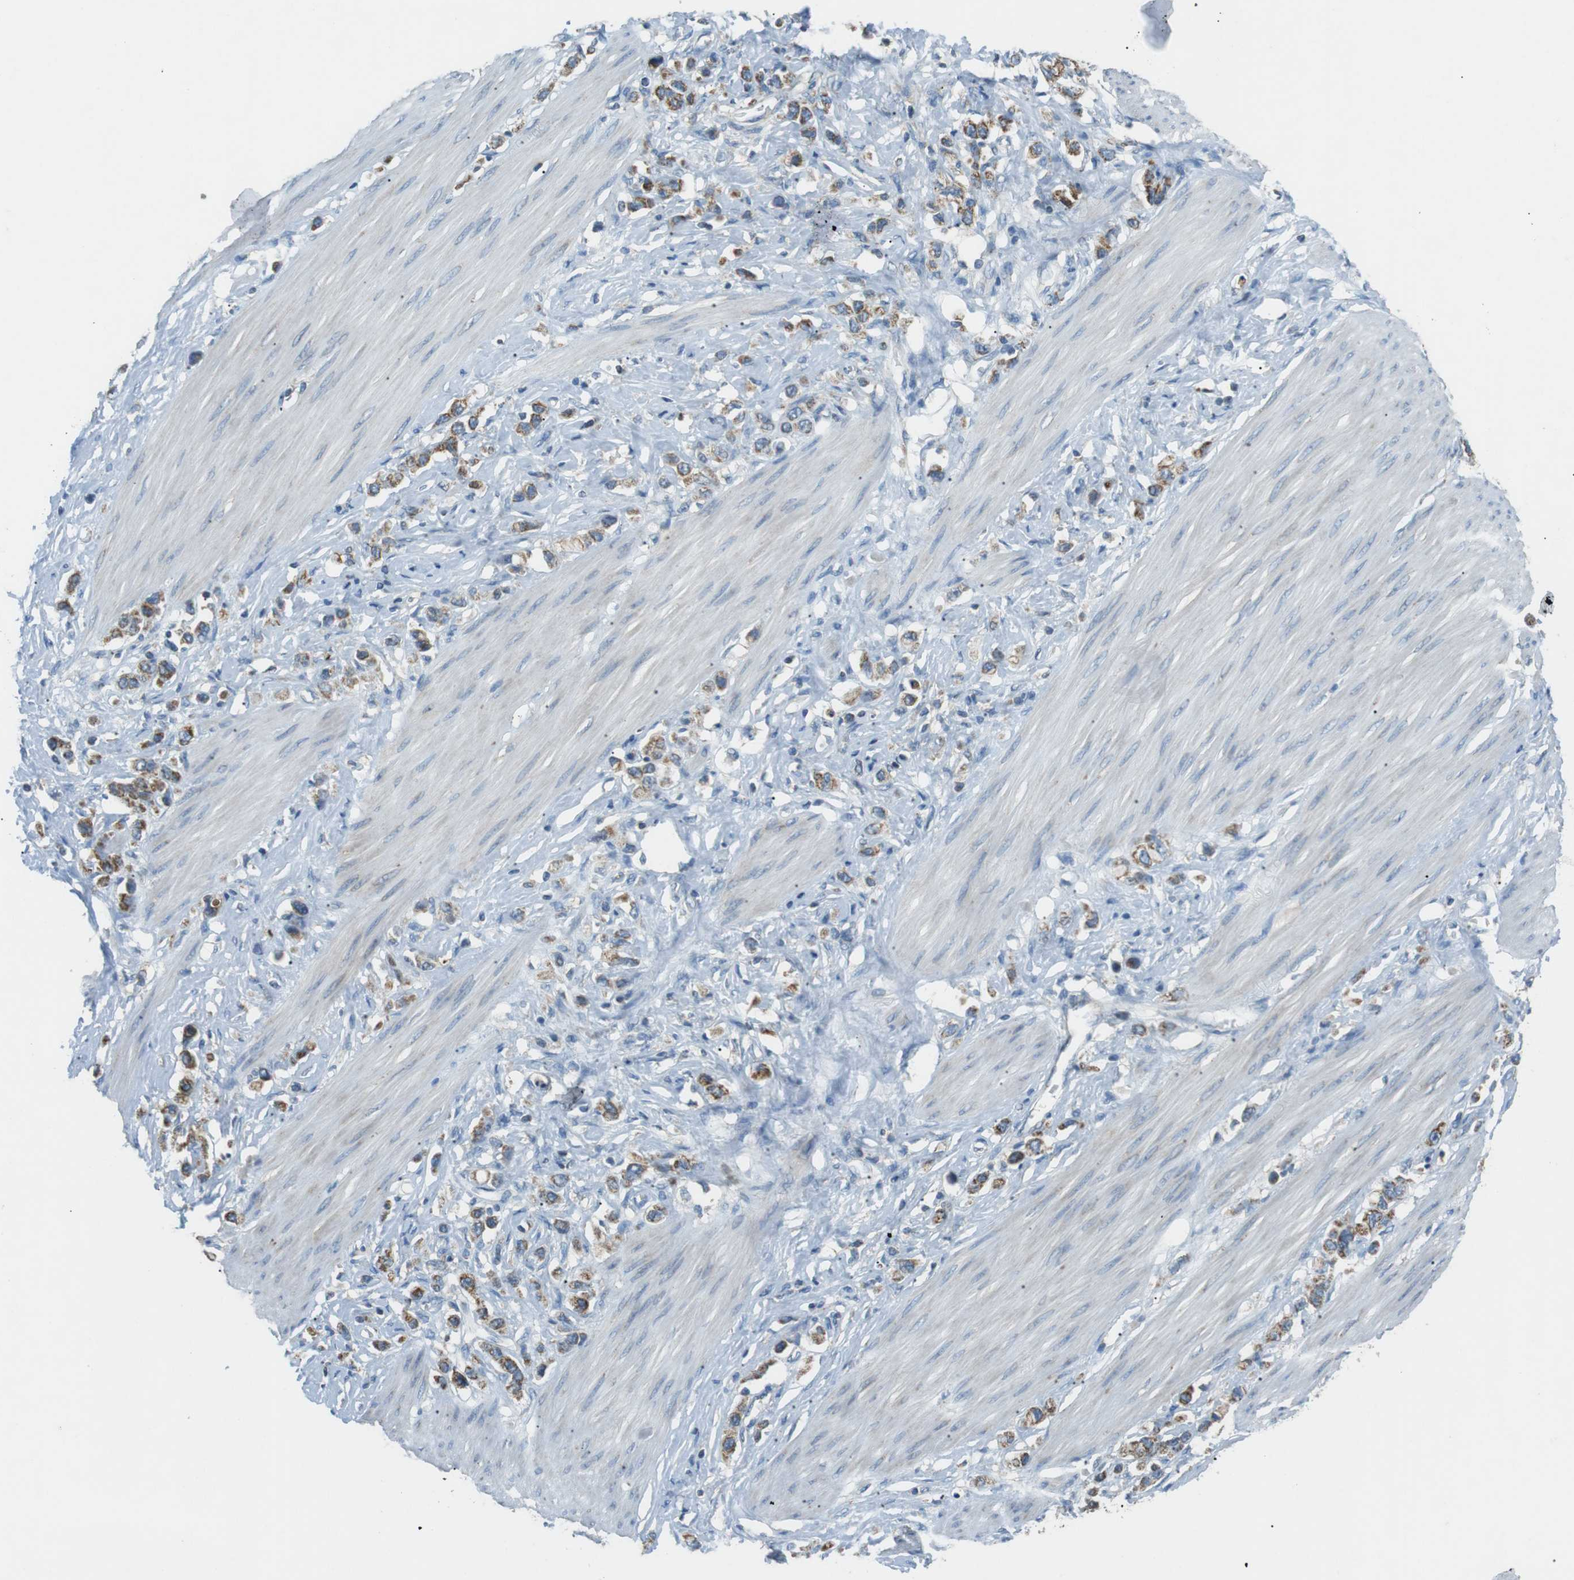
{"staining": {"intensity": "moderate", "quantity": ">75%", "location": "cytoplasmic/membranous"}, "tissue": "stomach cancer", "cell_type": "Tumor cells", "image_type": "cancer", "snomed": [{"axis": "morphology", "description": "Adenocarcinoma, NOS"}, {"axis": "topography", "description": "Stomach"}], "caption": "The histopathology image displays a brown stain indicating the presence of a protein in the cytoplasmic/membranous of tumor cells in stomach cancer (adenocarcinoma).", "gene": "BACE1", "patient": {"sex": "female", "age": 65}}